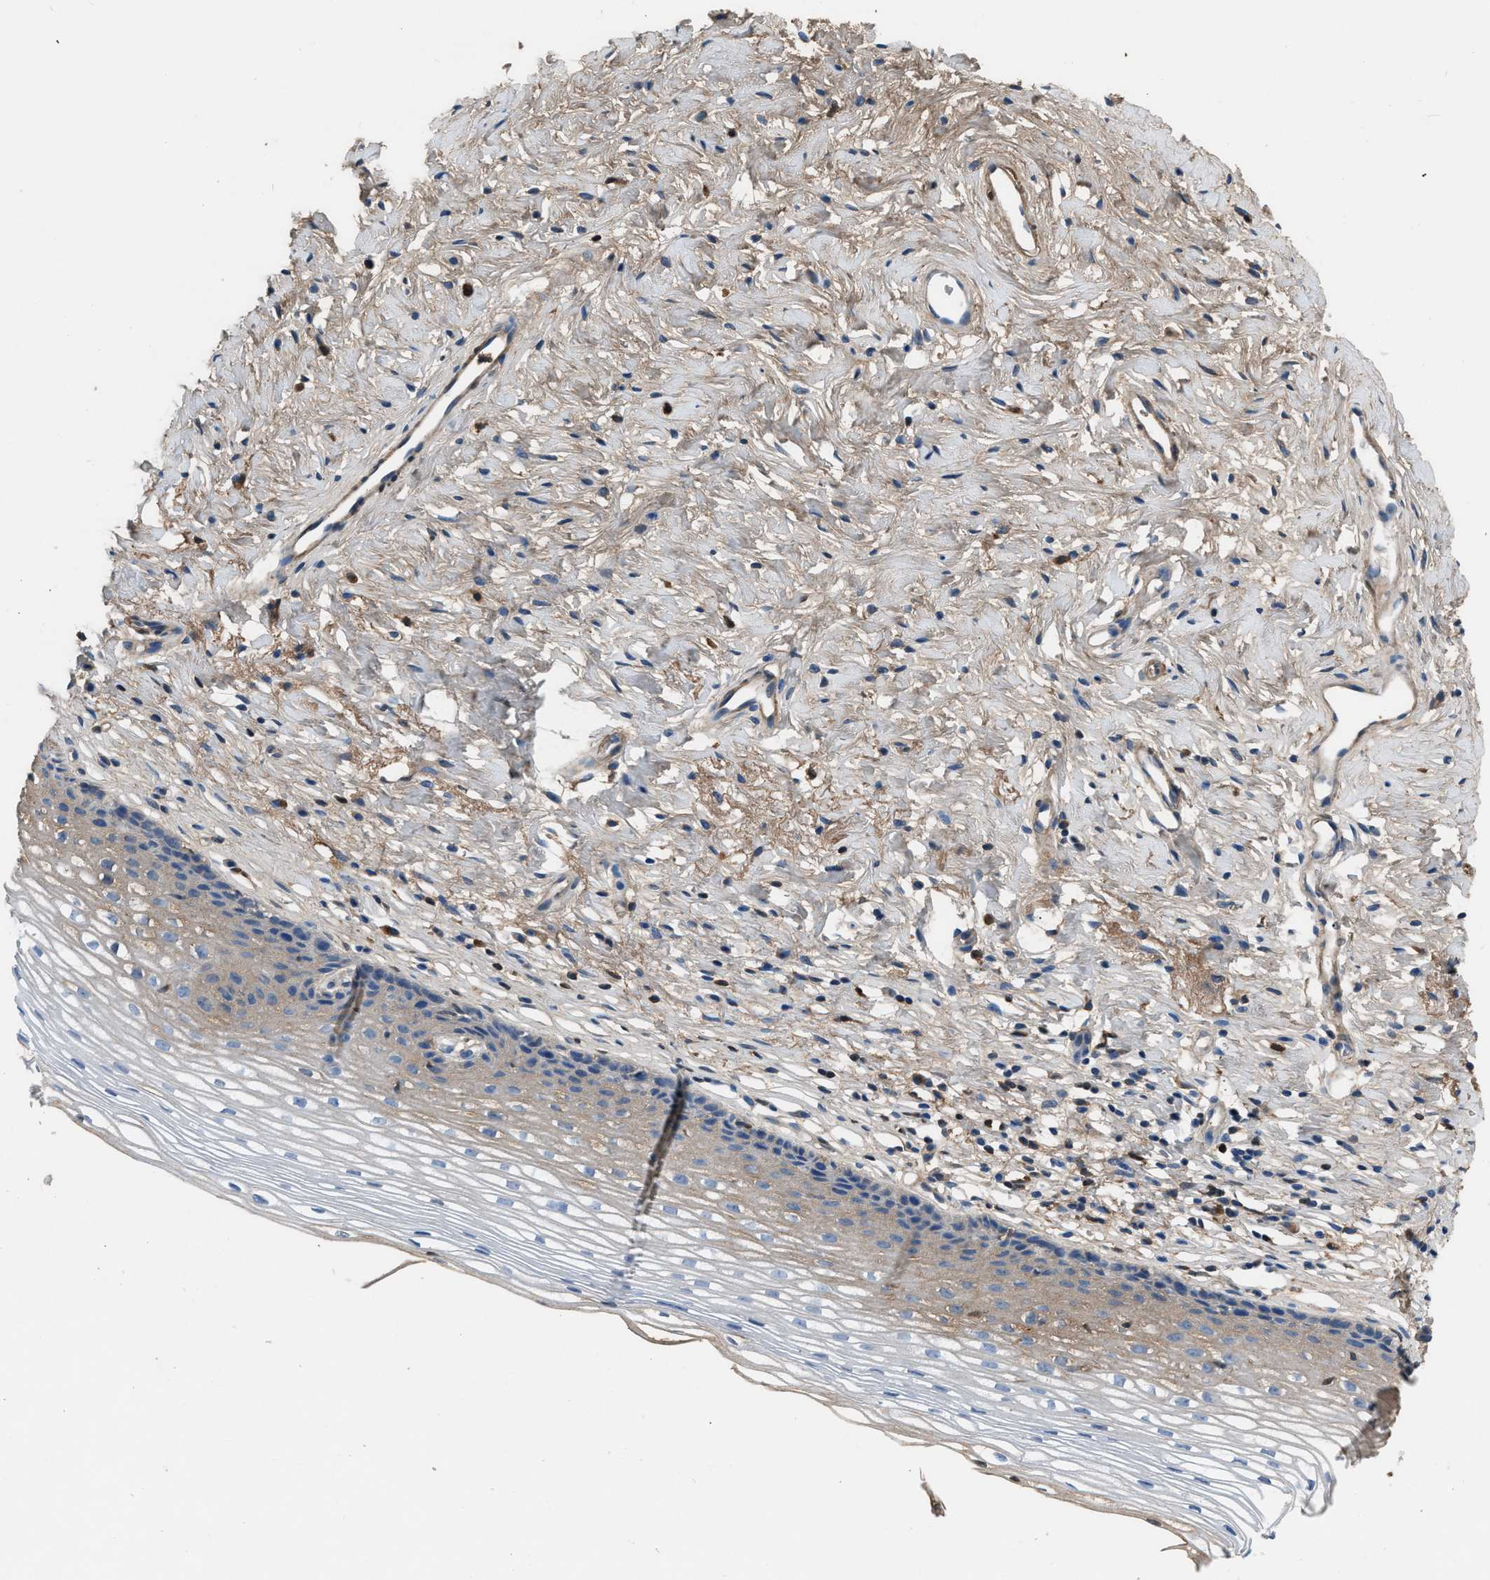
{"staining": {"intensity": "negative", "quantity": "none", "location": "none"}, "tissue": "cervix", "cell_type": "Glandular cells", "image_type": "normal", "snomed": [{"axis": "morphology", "description": "Normal tissue, NOS"}, {"axis": "topography", "description": "Cervix"}], "caption": "An IHC image of normal cervix is shown. There is no staining in glandular cells of cervix.", "gene": "STC1", "patient": {"sex": "female", "age": 77}}